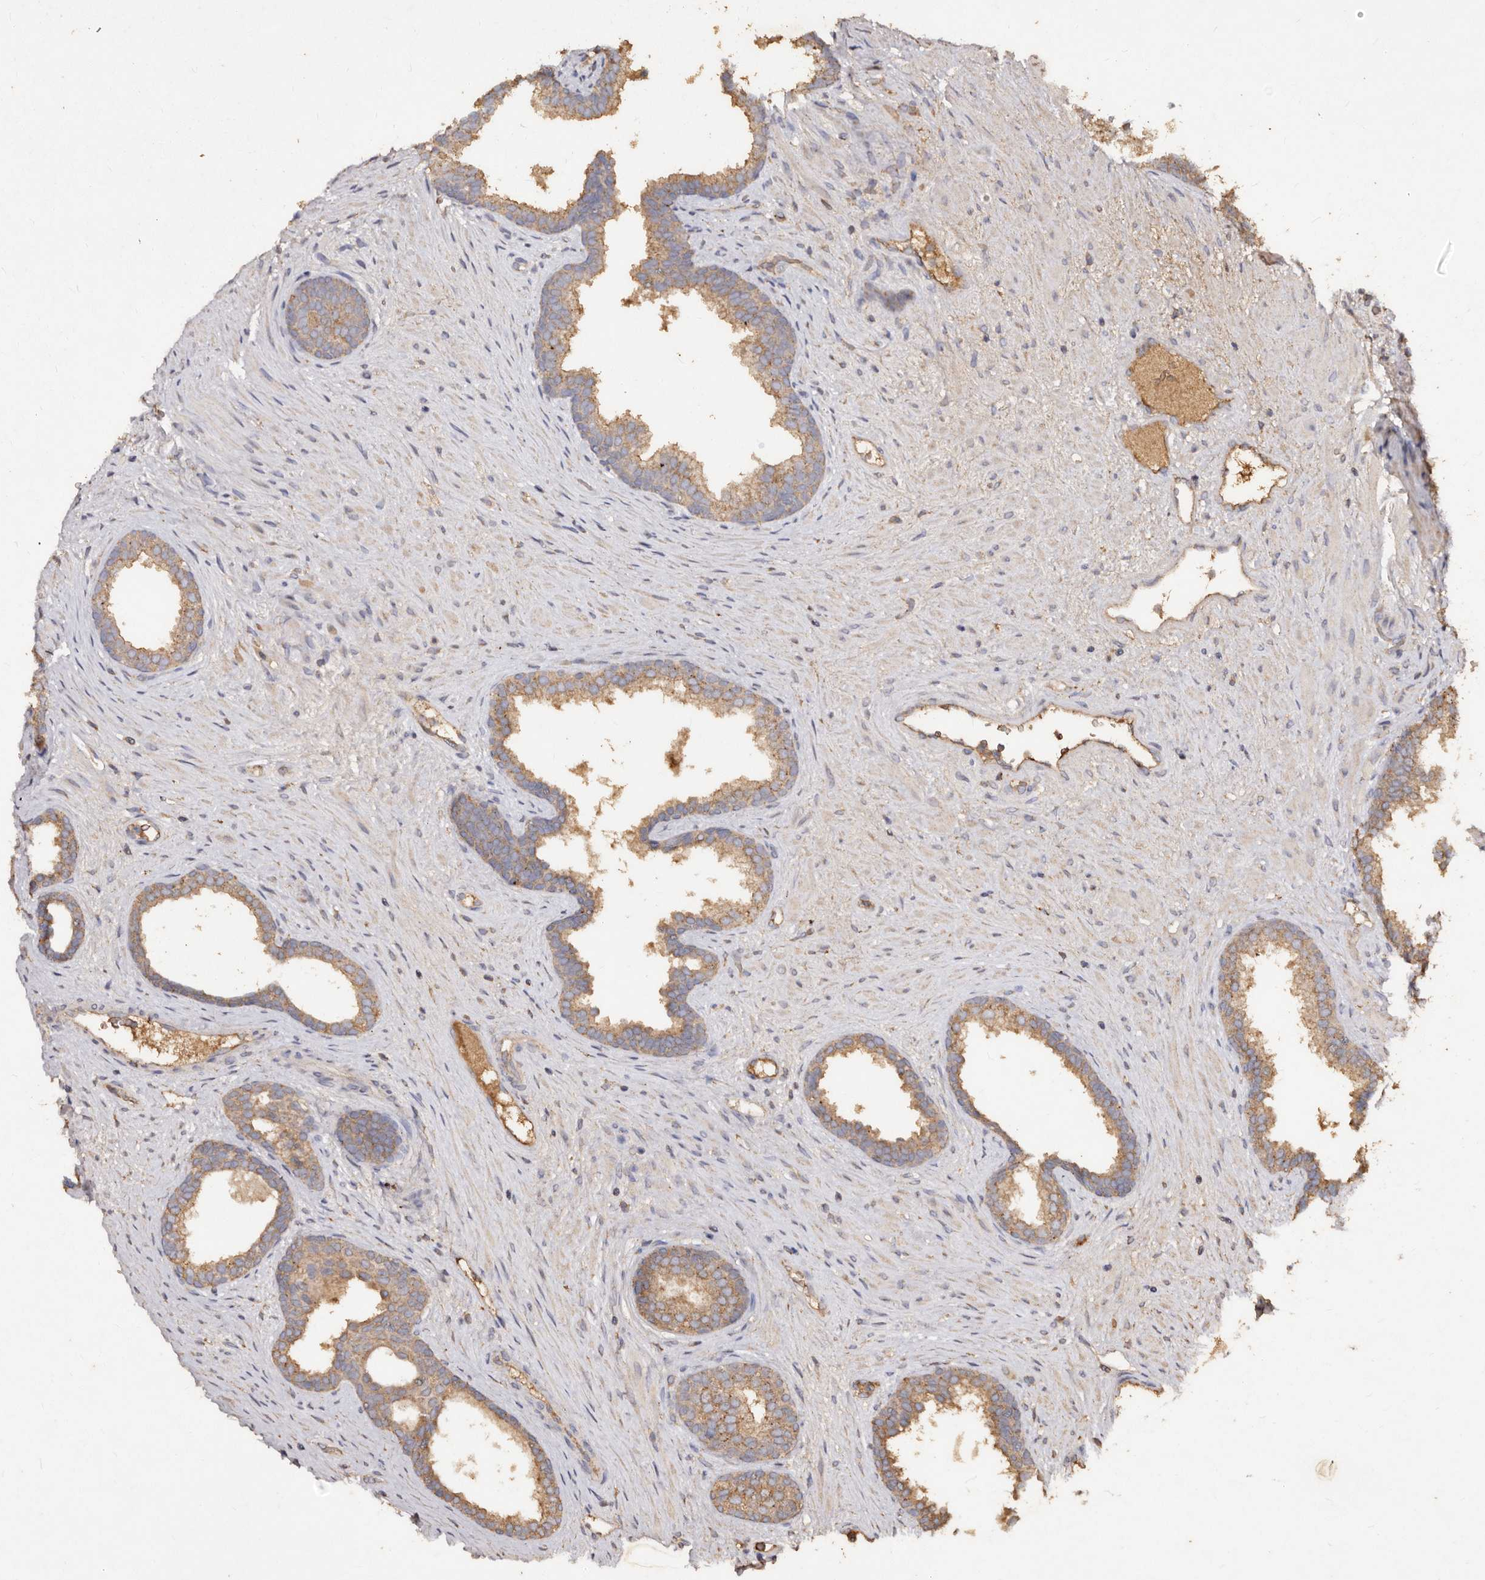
{"staining": {"intensity": "moderate", "quantity": ">75%", "location": "cytoplasmic/membranous"}, "tissue": "prostate", "cell_type": "Glandular cells", "image_type": "normal", "snomed": [{"axis": "morphology", "description": "Normal tissue, NOS"}, {"axis": "topography", "description": "Prostate"}], "caption": "Human prostate stained for a protein (brown) demonstrates moderate cytoplasmic/membranous positive expression in approximately >75% of glandular cells.", "gene": "FARS2", "patient": {"sex": "male", "age": 76}}